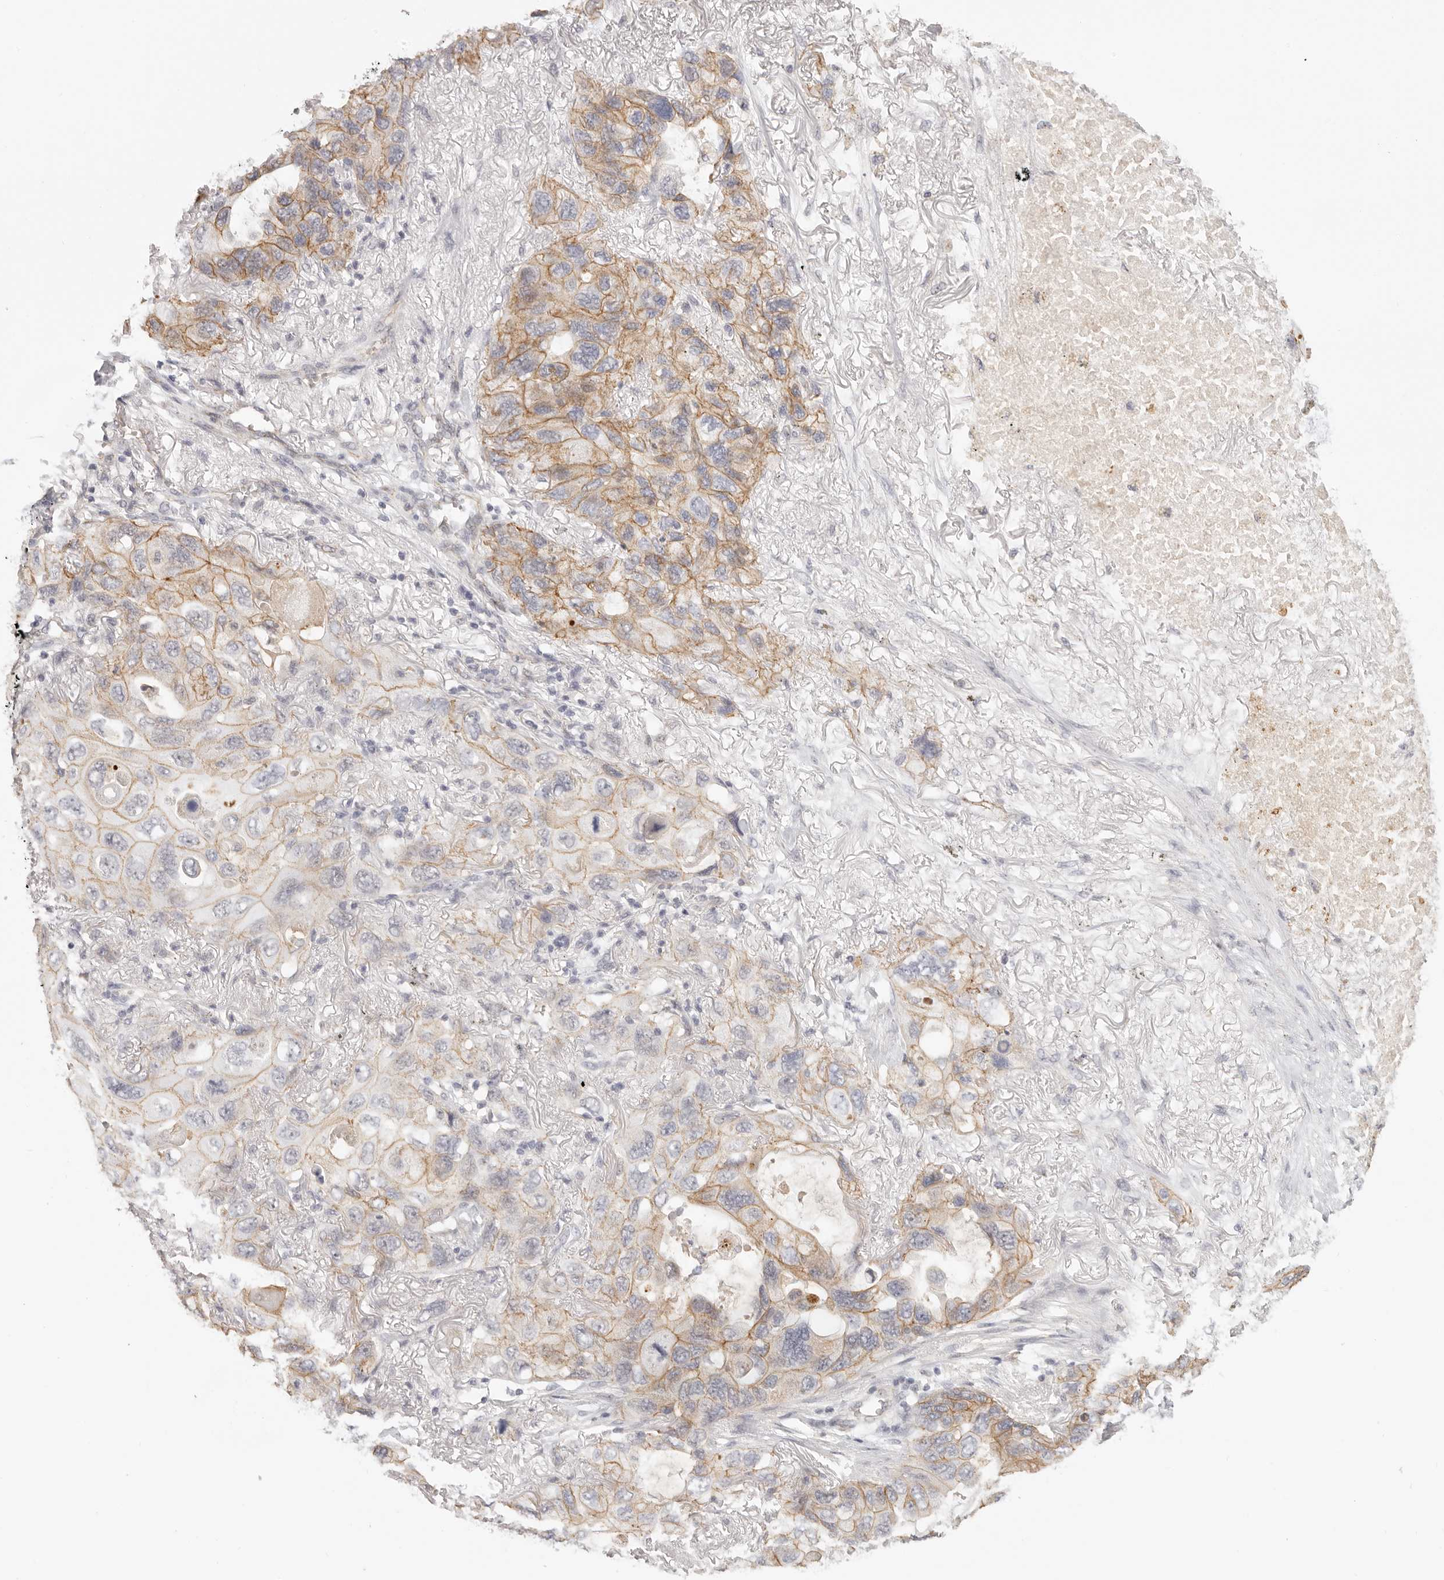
{"staining": {"intensity": "moderate", "quantity": ">75%", "location": "cytoplasmic/membranous"}, "tissue": "lung cancer", "cell_type": "Tumor cells", "image_type": "cancer", "snomed": [{"axis": "morphology", "description": "Squamous cell carcinoma, NOS"}, {"axis": "topography", "description": "Lung"}], "caption": "Lung cancer (squamous cell carcinoma) stained with DAB immunohistochemistry (IHC) demonstrates medium levels of moderate cytoplasmic/membranous staining in approximately >75% of tumor cells.", "gene": "ANXA9", "patient": {"sex": "female", "age": 73}}